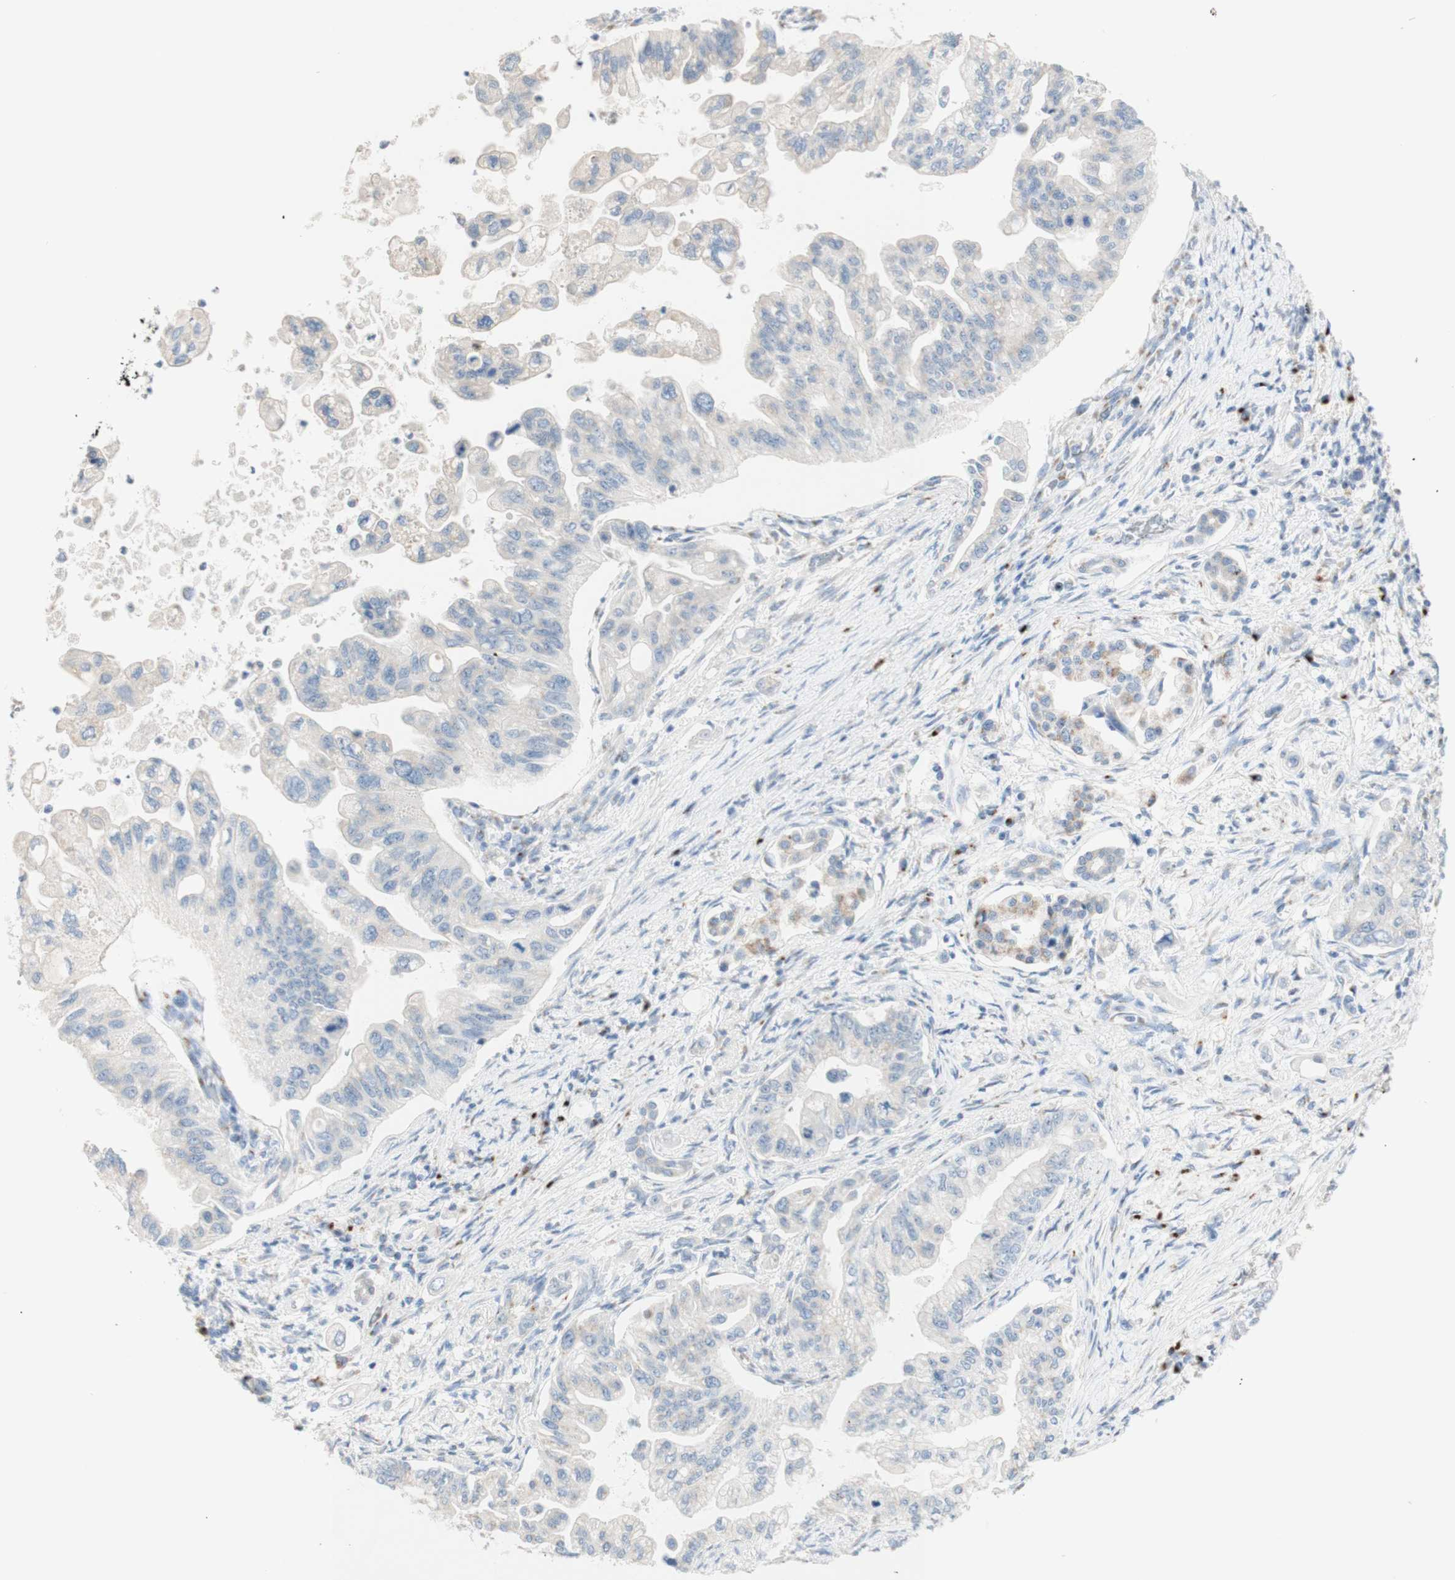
{"staining": {"intensity": "negative", "quantity": "none", "location": "none"}, "tissue": "pancreatic cancer", "cell_type": "Tumor cells", "image_type": "cancer", "snomed": [{"axis": "morphology", "description": "Normal tissue, NOS"}, {"axis": "topography", "description": "Pancreas"}], "caption": "Immunohistochemistry histopathology image of human pancreatic cancer stained for a protein (brown), which exhibits no staining in tumor cells.", "gene": "MANEA", "patient": {"sex": "male", "age": 42}}